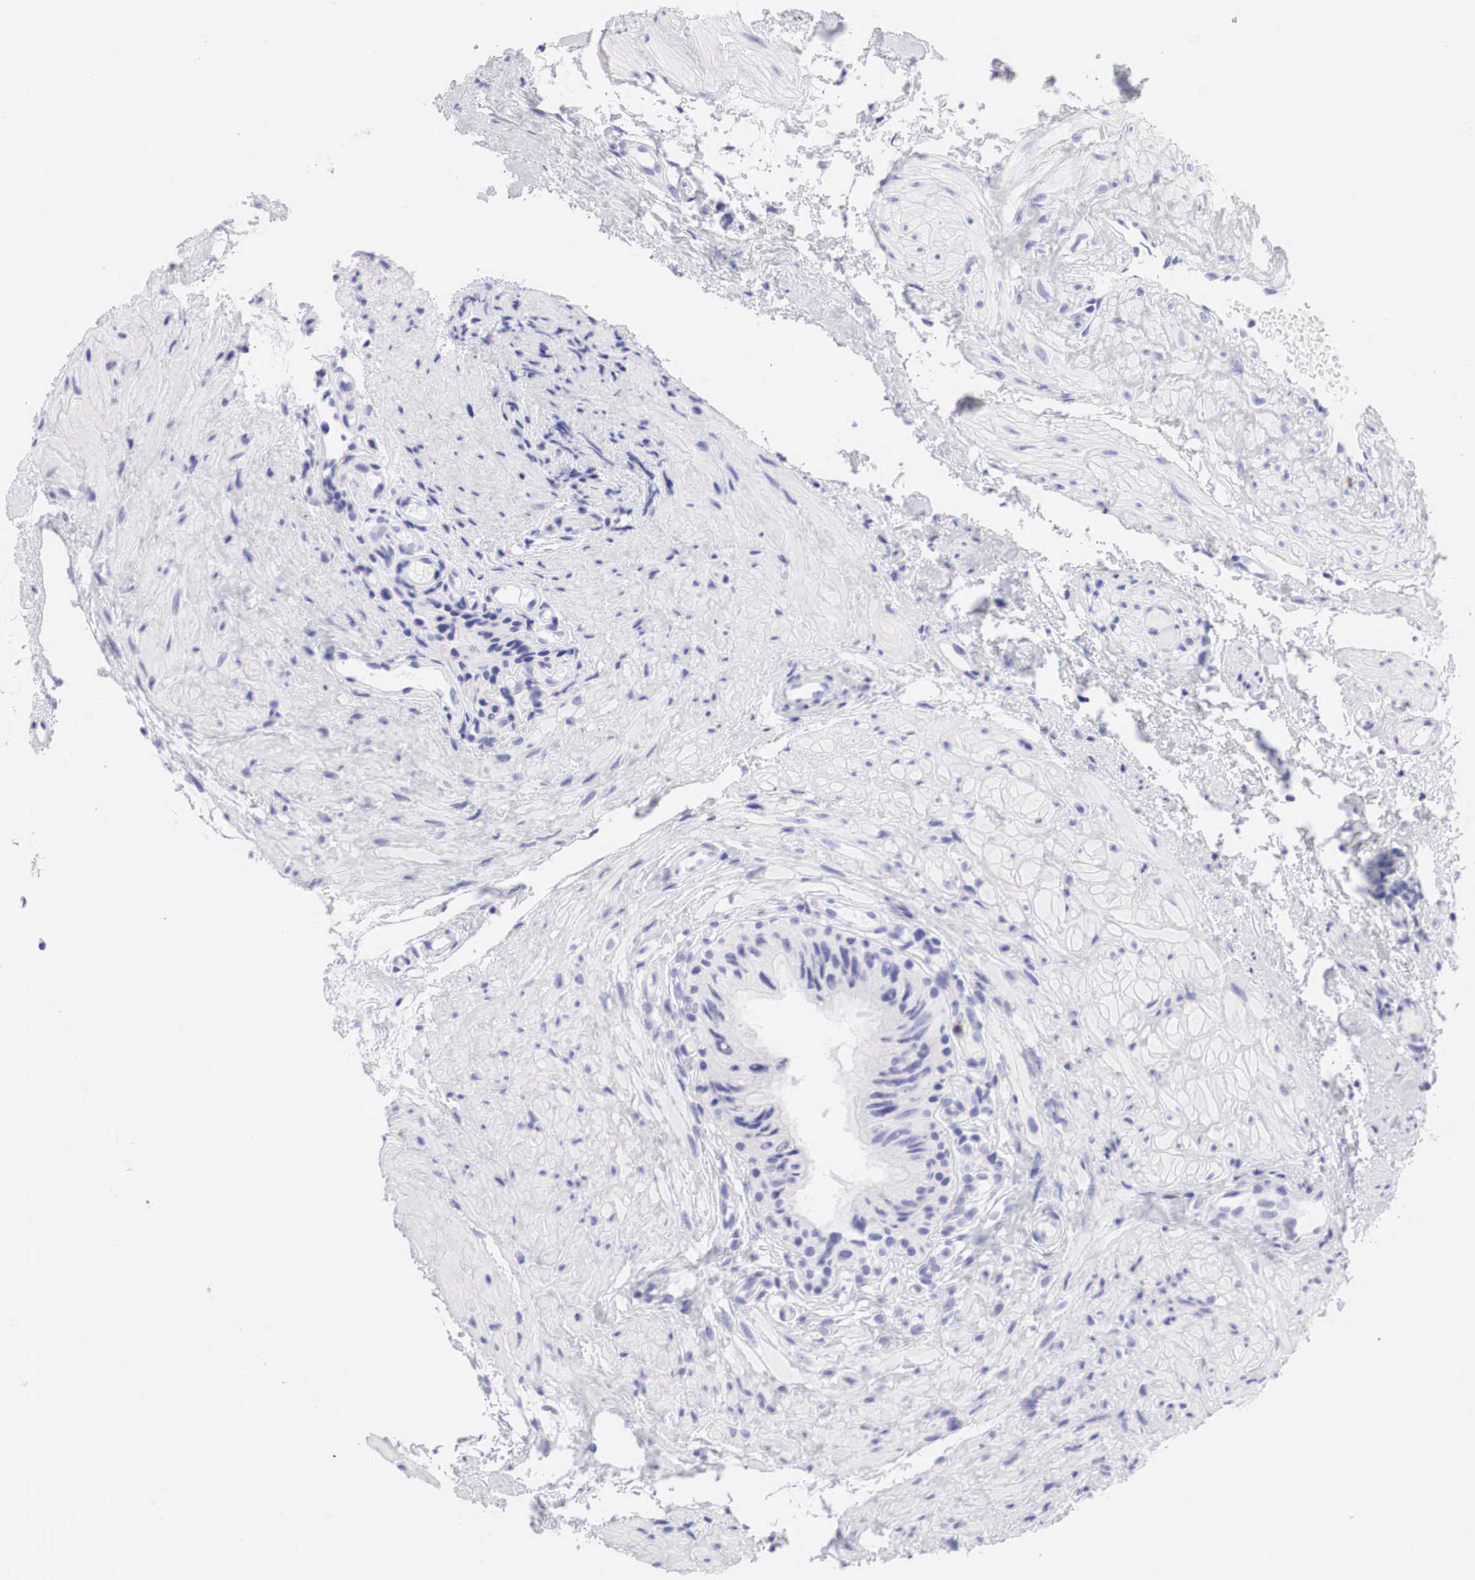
{"staining": {"intensity": "negative", "quantity": "none", "location": "none"}, "tissue": "epididymis", "cell_type": "Glandular cells", "image_type": "normal", "snomed": [{"axis": "morphology", "description": "Normal tissue, NOS"}, {"axis": "topography", "description": "Epididymis"}], "caption": "The IHC micrograph has no significant positivity in glandular cells of epididymis.", "gene": "TYR", "patient": {"sex": "male", "age": 74}}